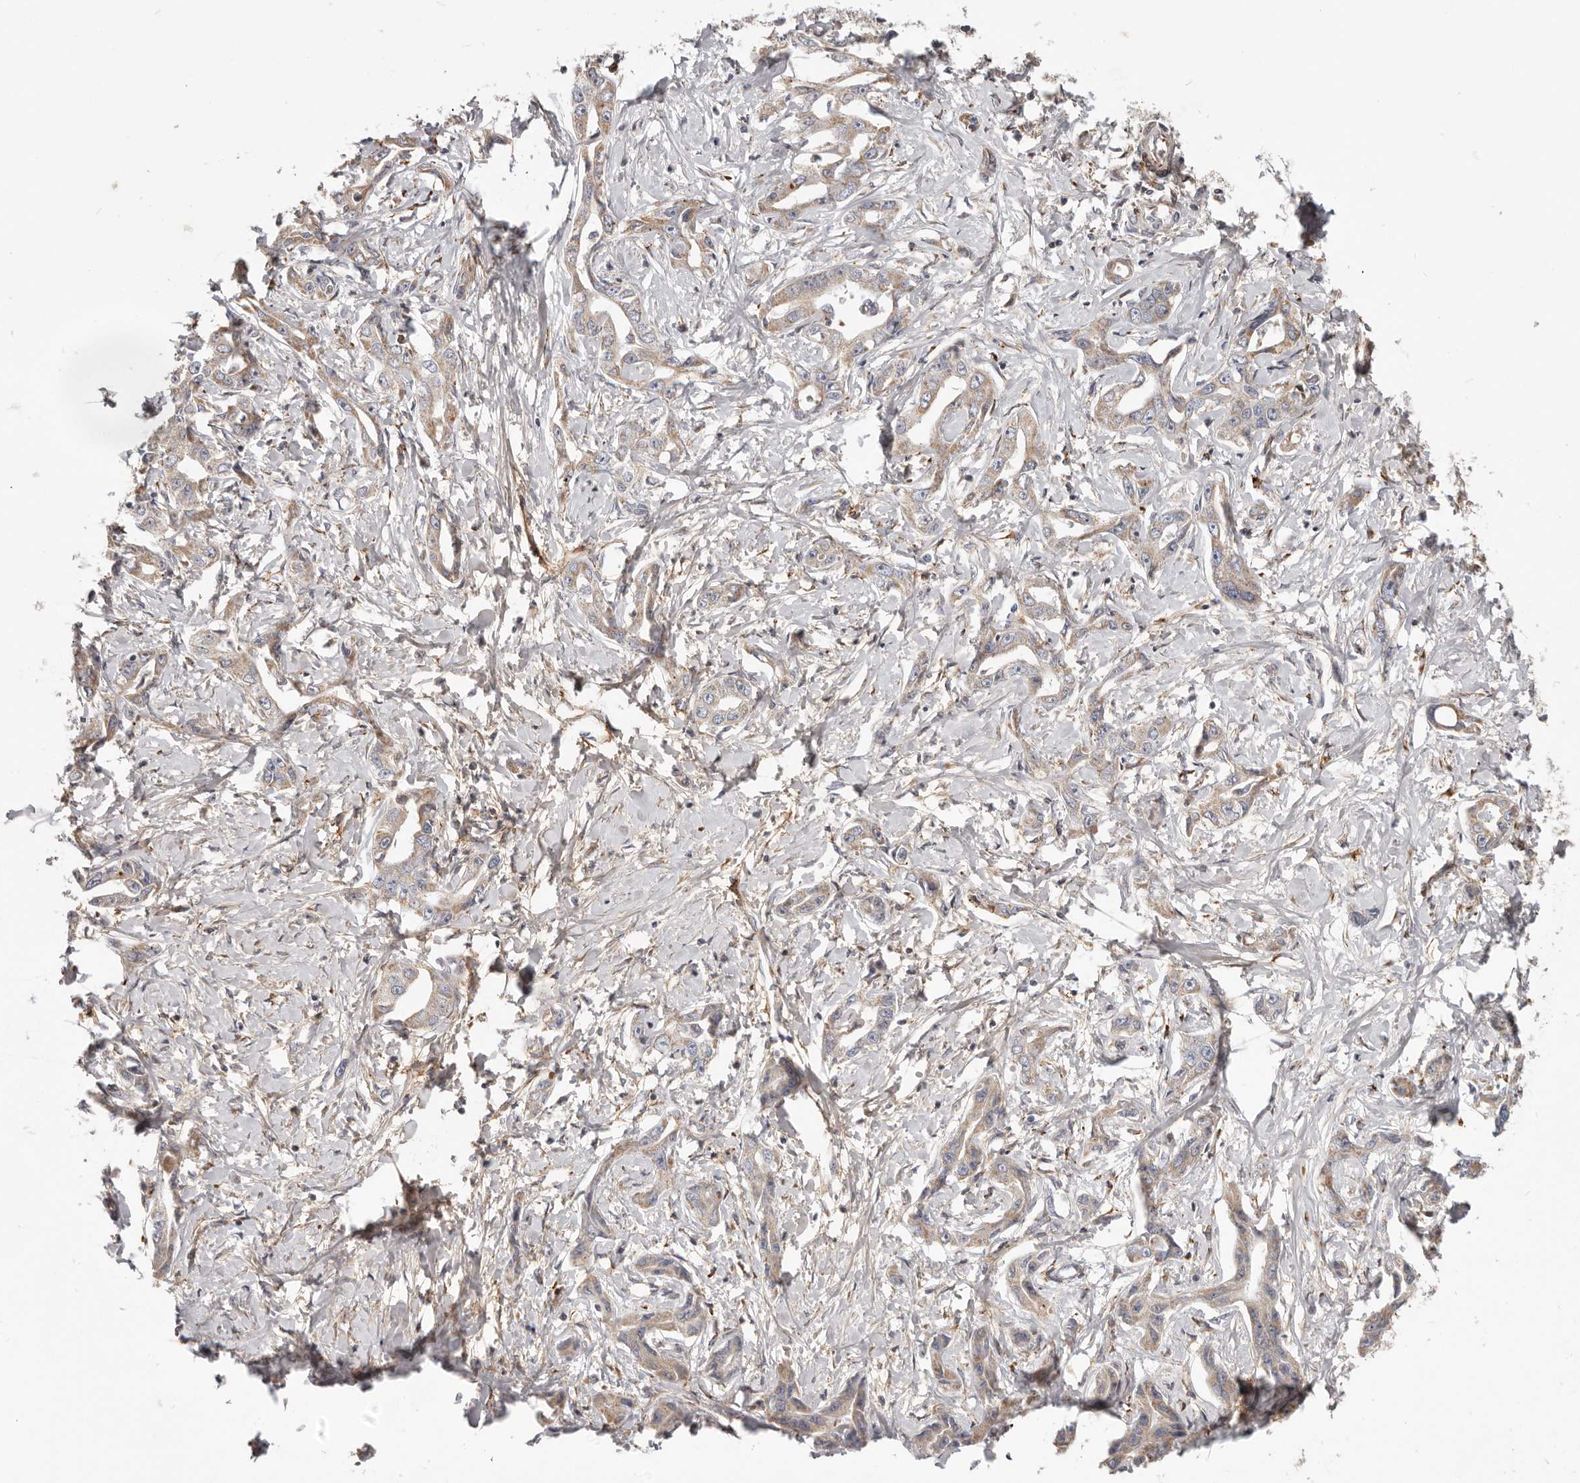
{"staining": {"intensity": "moderate", "quantity": "25%-75%", "location": "cytoplasmic/membranous"}, "tissue": "liver cancer", "cell_type": "Tumor cells", "image_type": "cancer", "snomed": [{"axis": "morphology", "description": "Cholangiocarcinoma"}, {"axis": "topography", "description": "Liver"}], "caption": "Tumor cells reveal medium levels of moderate cytoplasmic/membranous positivity in about 25%-75% of cells in human liver cancer (cholangiocarcinoma). Nuclei are stained in blue.", "gene": "MRPS10", "patient": {"sex": "male", "age": 59}}